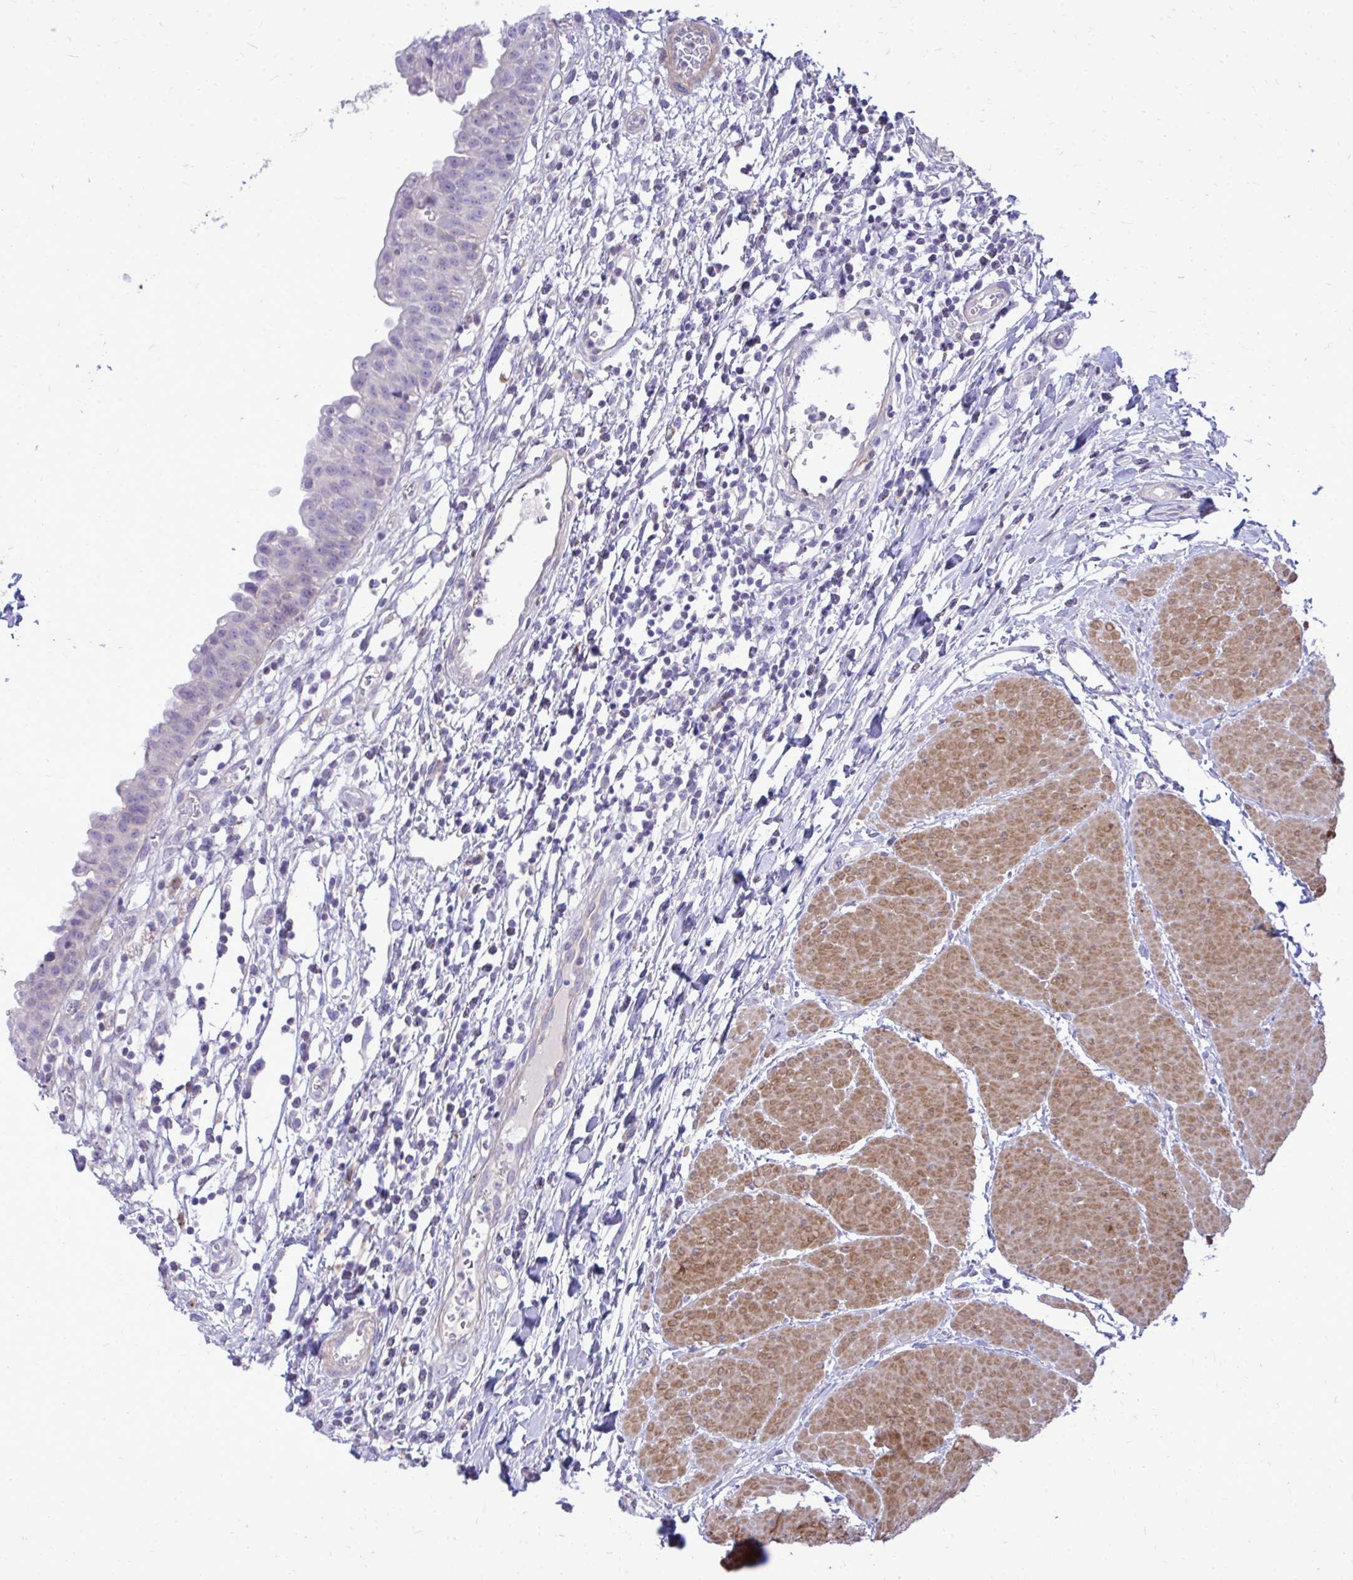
{"staining": {"intensity": "negative", "quantity": "none", "location": "none"}, "tissue": "urinary bladder", "cell_type": "Urothelial cells", "image_type": "normal", "snomed": [{"axis": "morphology", "description": "Normal tissue, NOS"}, {"axis": "topography", "description": "Urinary bladder"}], "caption": "Urothelial cells show no significant protein positivity in benign urinary bladder. The staining is performed using DAB brown chromogen with nuclei counter-stained in using hematoxylin.", "gene": "TP53I11", "patient": {"sex": "male", "age": 64}}